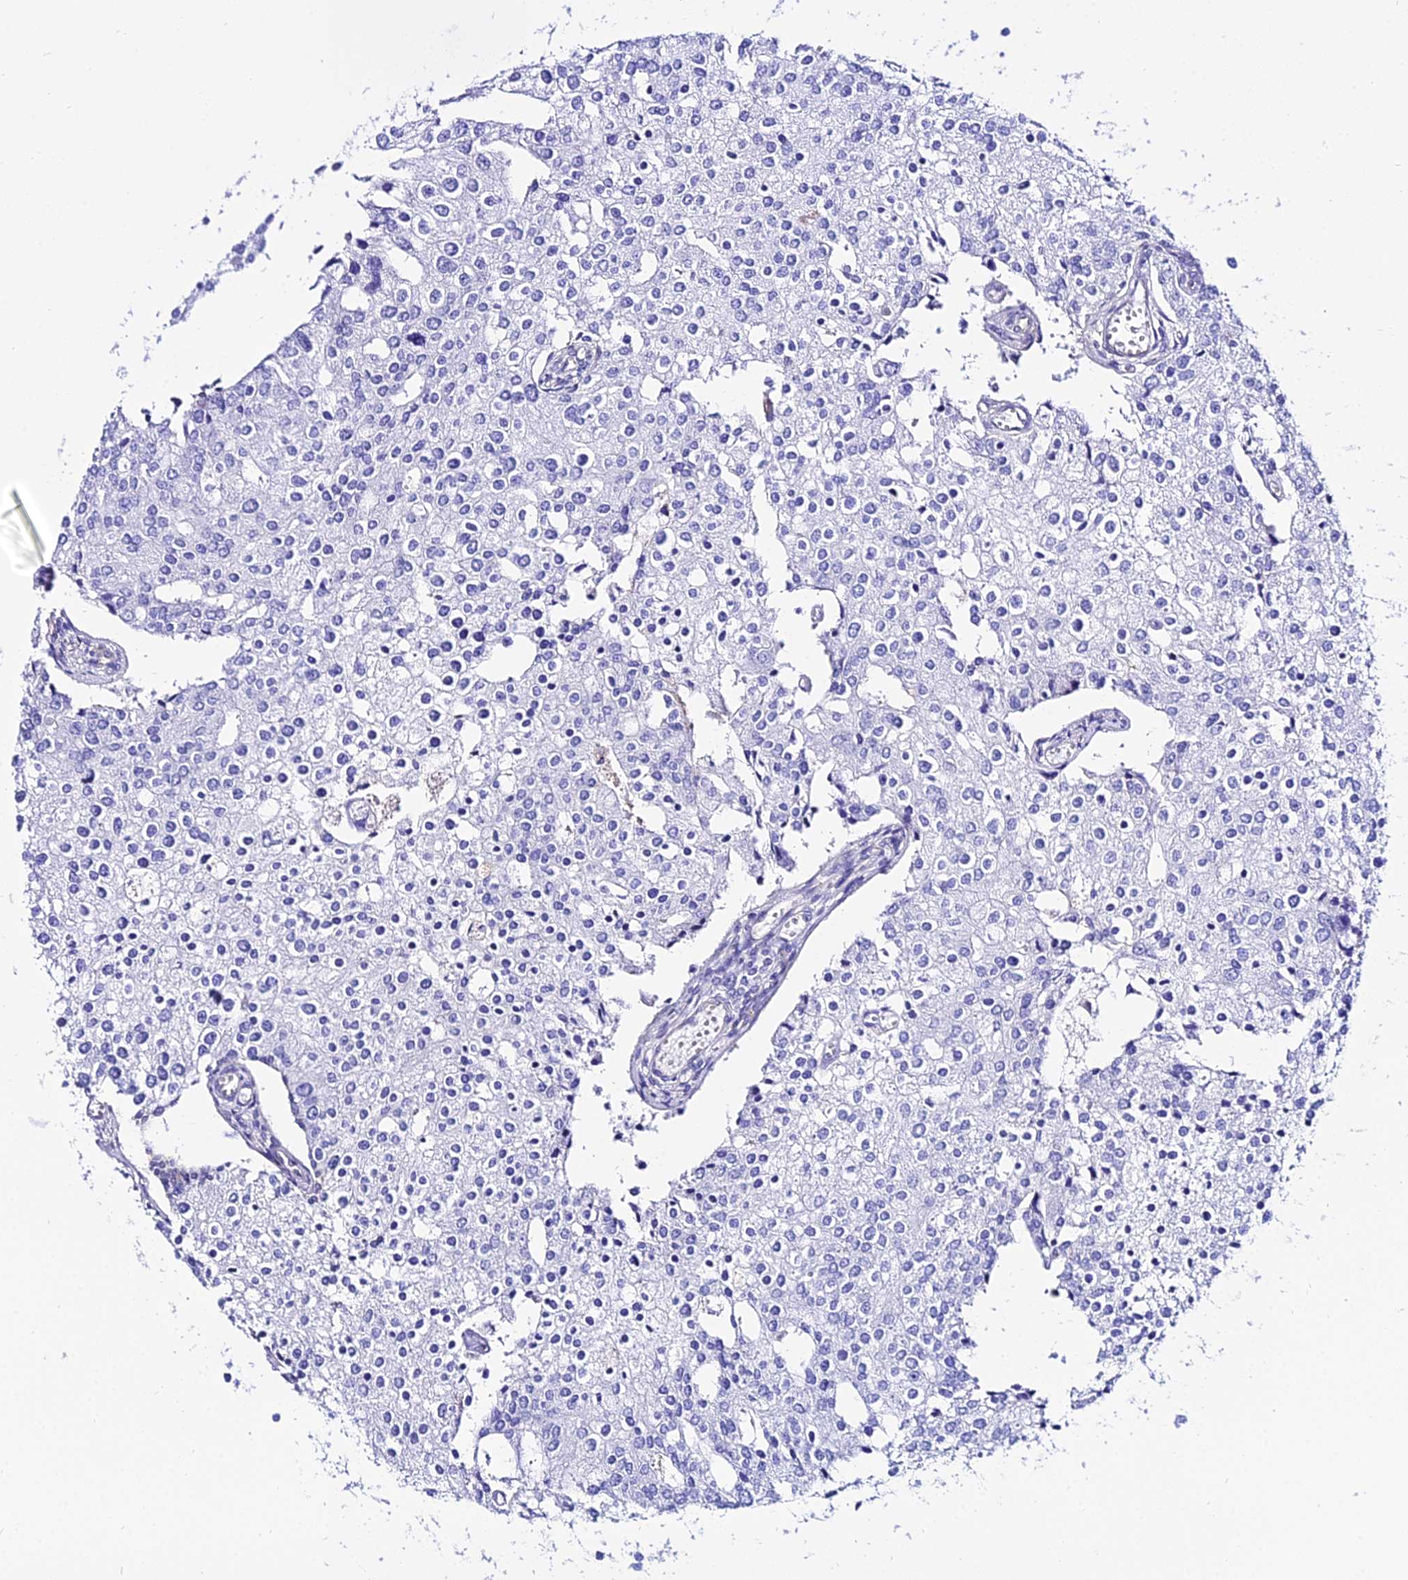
{"staining": {"intensity": "negative", "quantity": "none", "location": "none"}, "tissue": "prostate cancer", "cell_type": "Tumor cells", "image_type": "cancer", "snomed": [{"axis": "morphology", "description": "Adenocarcinoma, High grade"}, {"axis": "topography", "description": "Prostate"}], "caption": "Immunohistochemical staining of prostate cancer reveals no significant staining in tumor cells. (DAB (3,3'-diaminobenzidine) IHC, high magnification).", "gene": "S100A16", "patient": {"sex": "male", "age": 62}}